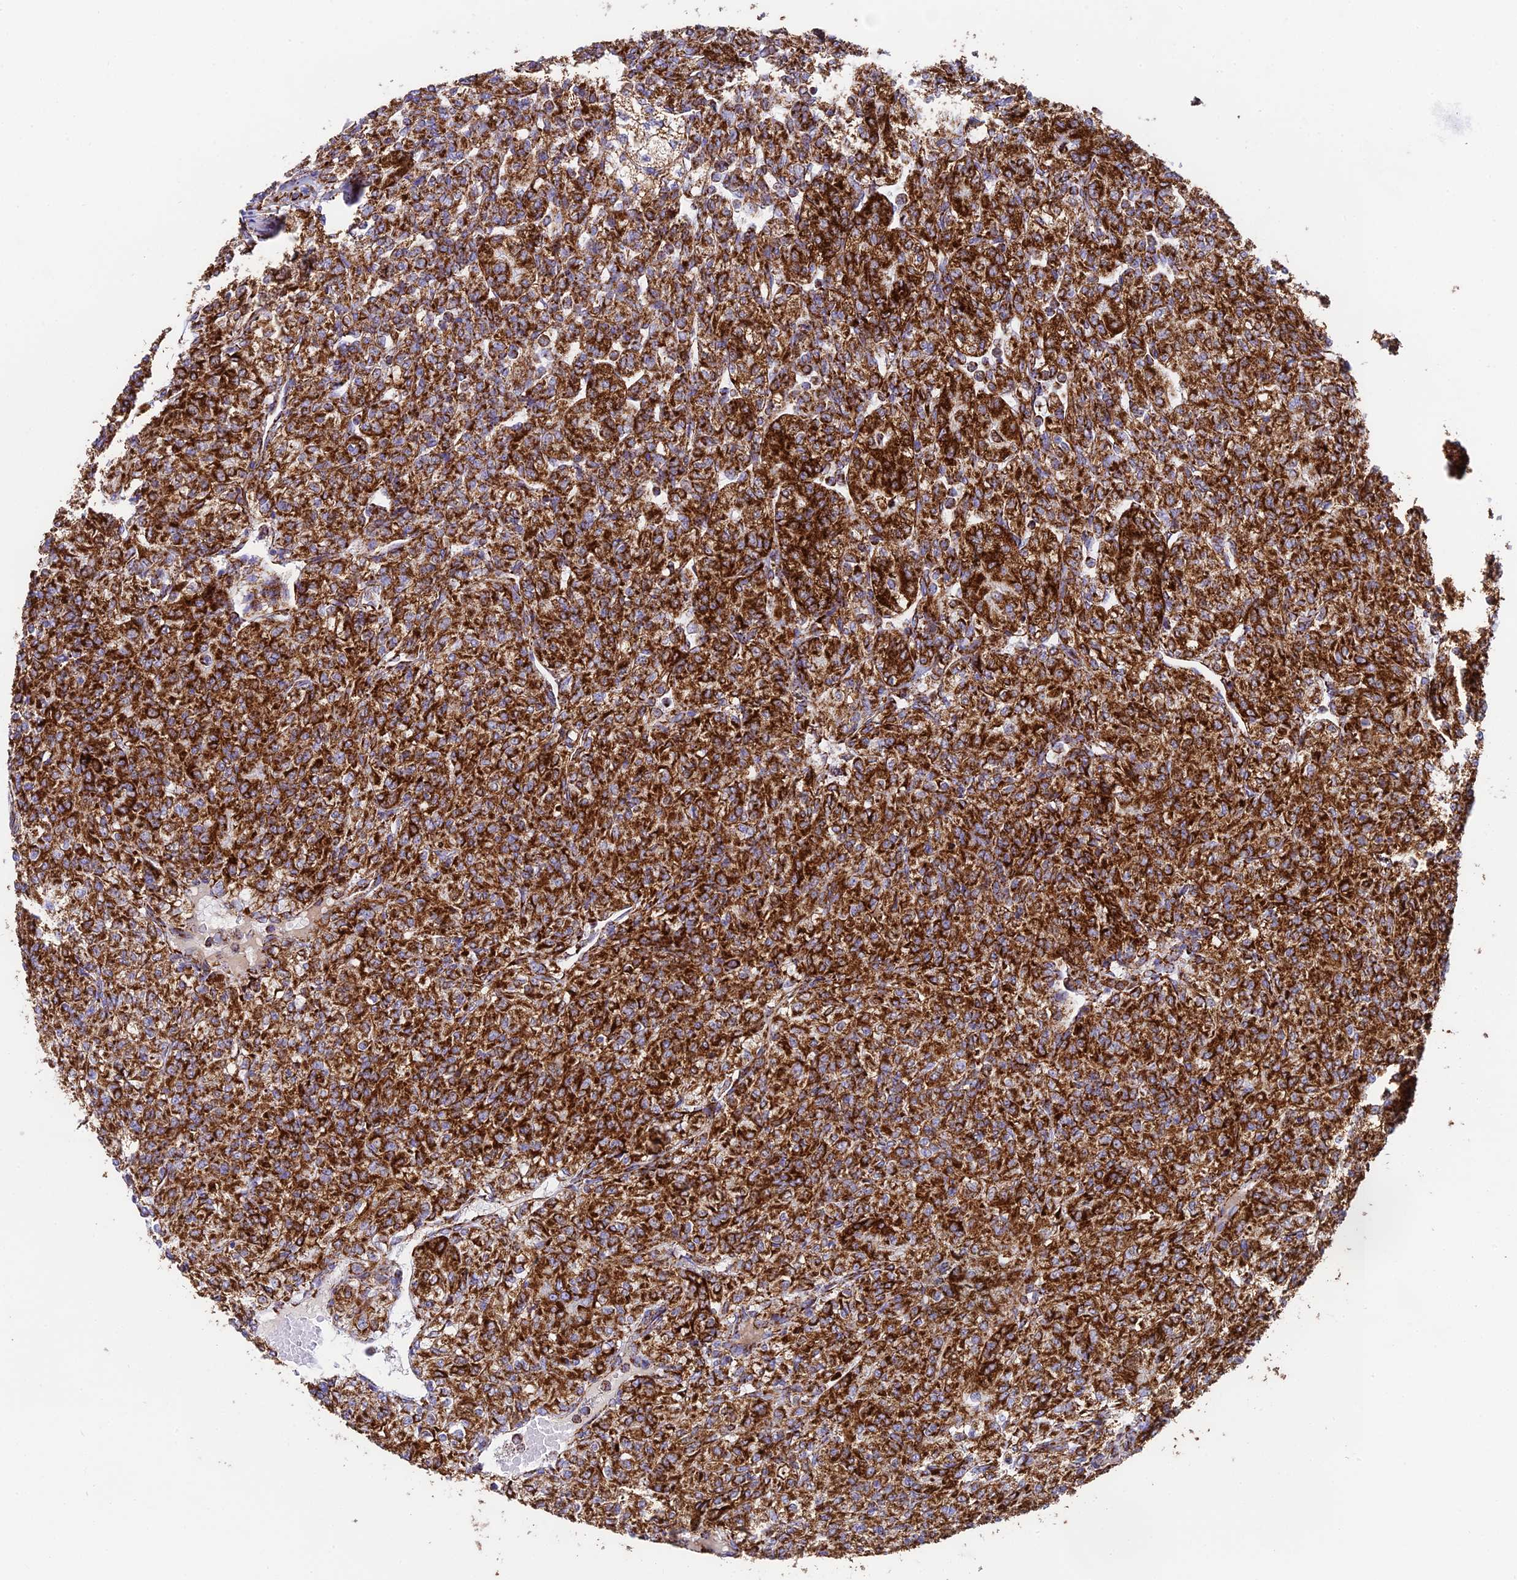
{"staining": {"intensity": "strong", "quantity": ">75%", "location": "cytoplasmic/membranous"}, "tissue": "renal cancer", "cell_type": "Tumor cells", "image_type": "cancer", "snomed": [{"axis": "morphology", "description": "Adenocarcinoma, NOS"}, {"axis": "topography", "description": "Kidney"}], "caption": "Renal cancer (adenocarcinoma) was stained to show a protein in brown. There is high levels of strong cytoplasmic/membranous positivity in approximately >75% of tumor cells. (IHC, brightfield microscopy, high magnification).", "gene": "CHCHD3", "patient": {"sex": "male", "age": 77}}